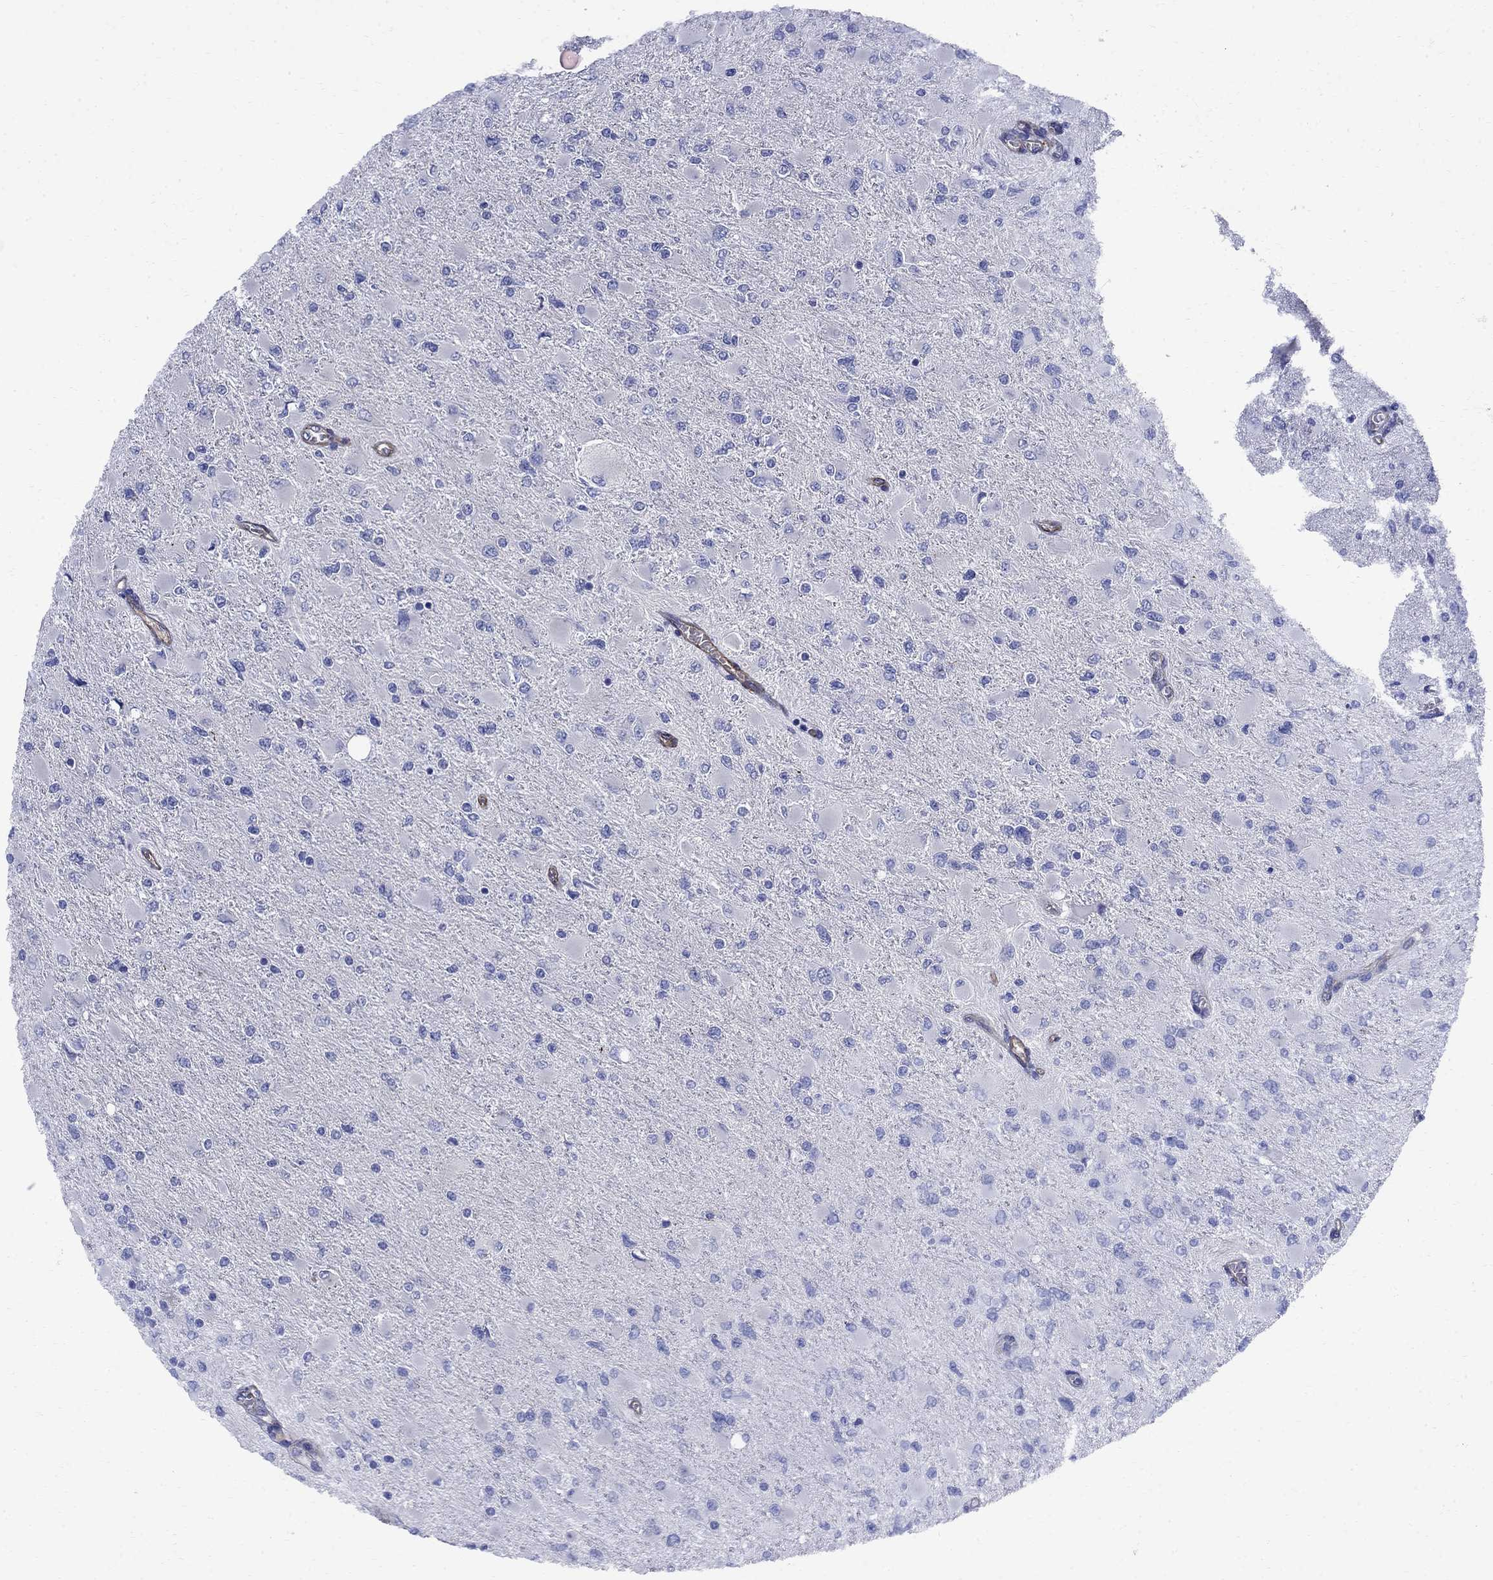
{"staining": {"intensity": "negative", "quantity": "none", "location": "none"}, "tissue": "glioma", "cell_type": "Tumor cells", "image_type": "cancer", "snomed": [{"axis": "morphology", "description": "Glioma, malignant, High grade"}, {"axis": "topography", "description": "Cerebral cortex"}], "caption": "Tumor cells show no significant protein positivity in high-grade glioma (malignant).", "gene": "VTN", "patient": {"sex": "female", "age": 36}}